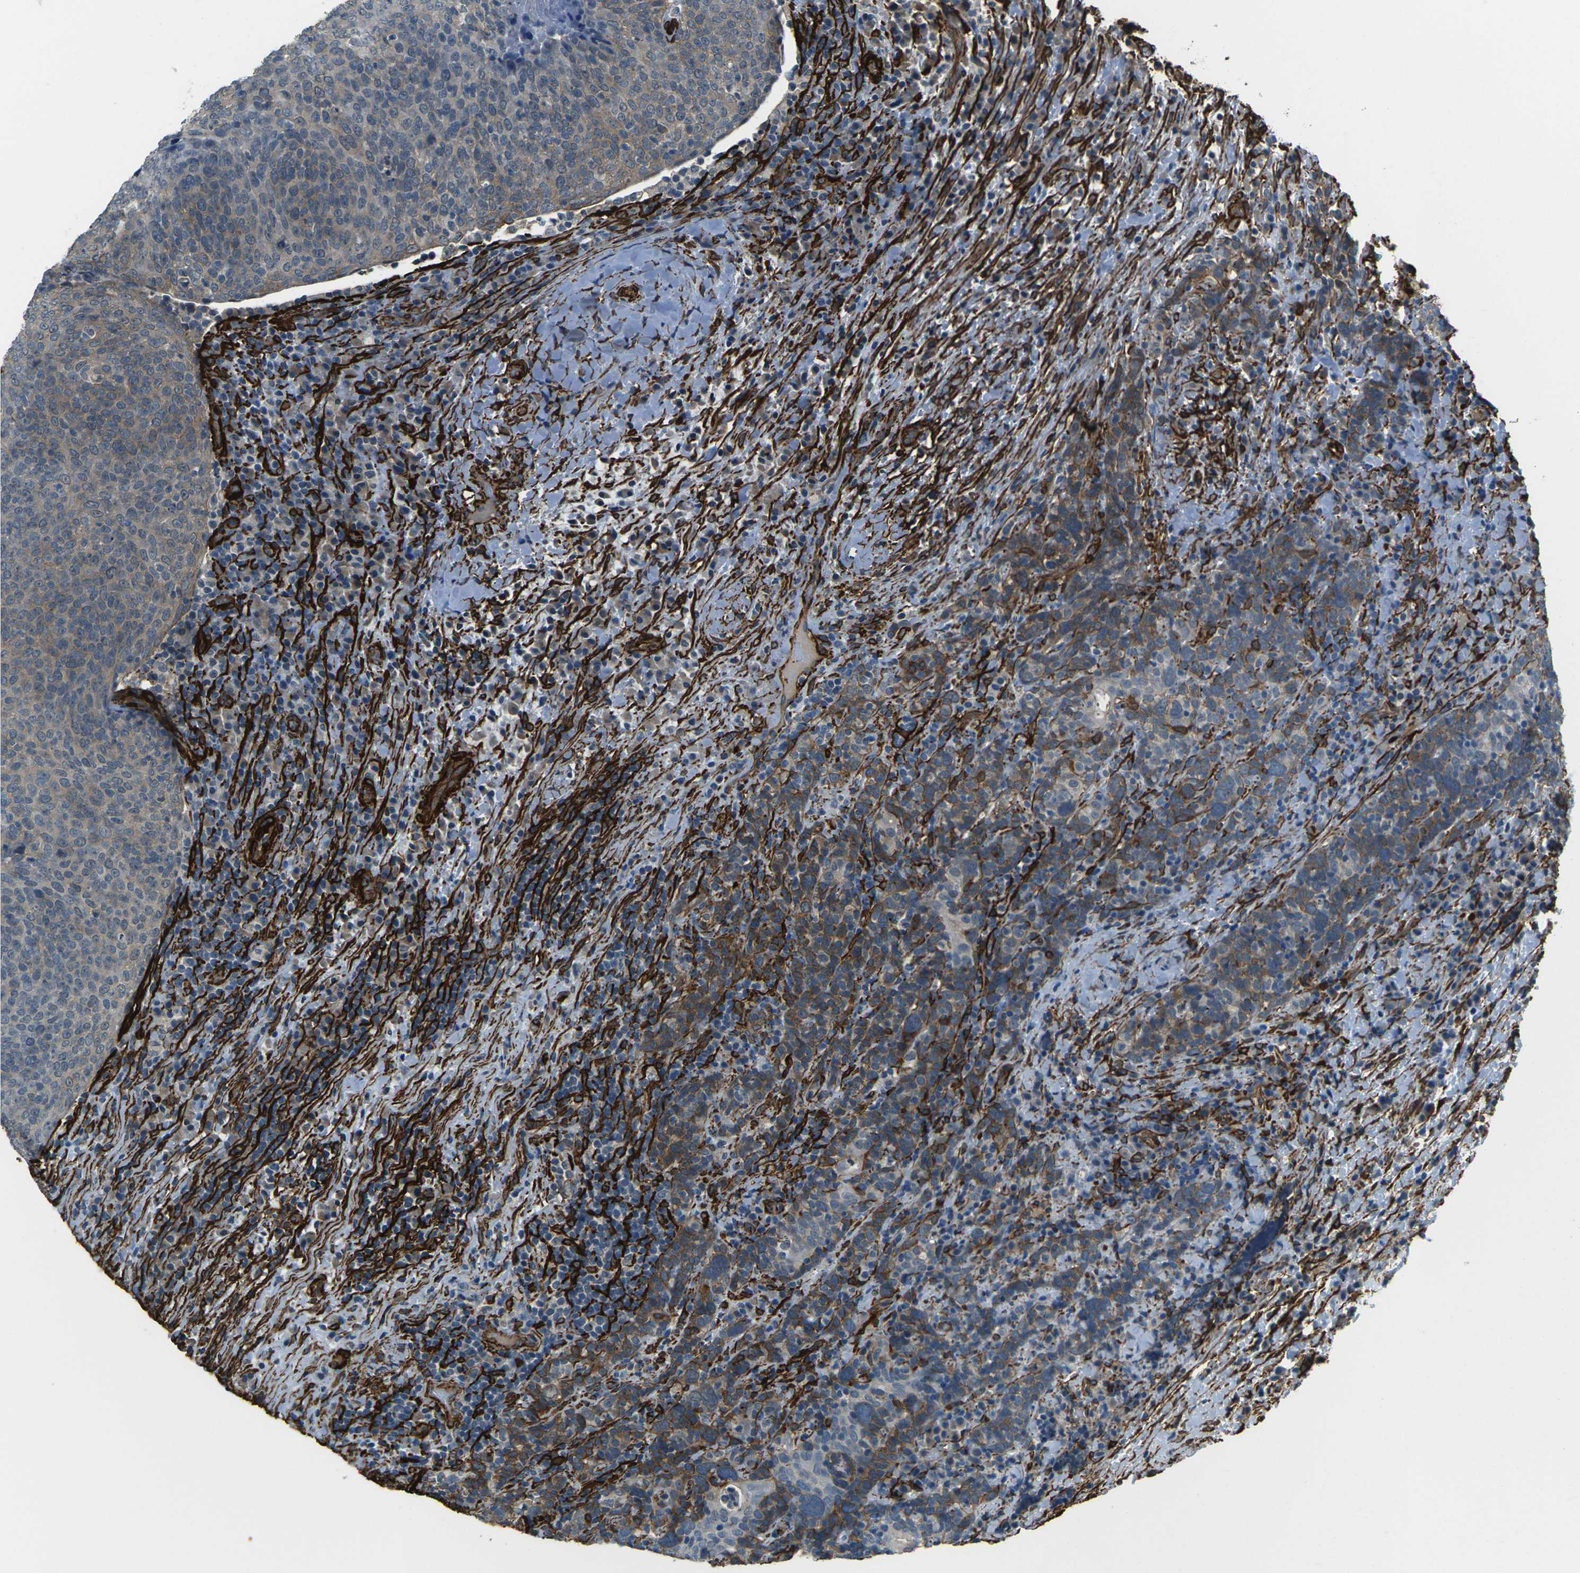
{"staining": {"intensity": "weak", "quantity": ">75%", "location": "cytoplasmic/membranous"}, "tissue": "head and neck cancer", "cell_type": "Tumor cells", "image_type": "cancer", "snomed": [{"axis": "morphology", "description": "Squamous cell carcinoma, NOS"}, {"axis": "morphology", "description": "Squamous cell carcinoma, metastatic, NOS"}, {"axis": "topography", "description": "Lymph node"}, {"axis": "topography", "description": "Head-Neck"}], "caption": "The photomicrograph displays immunohistochemical staining of head and neck cancer. There is weak cytoplasmic/membranous positivity is seen in about >75% of tumor cells. (DAB IHC with brightfield microscopy, high magnification).", "gene": "GRAMD1C", "patient": {"sex": "male", "age": 62}}